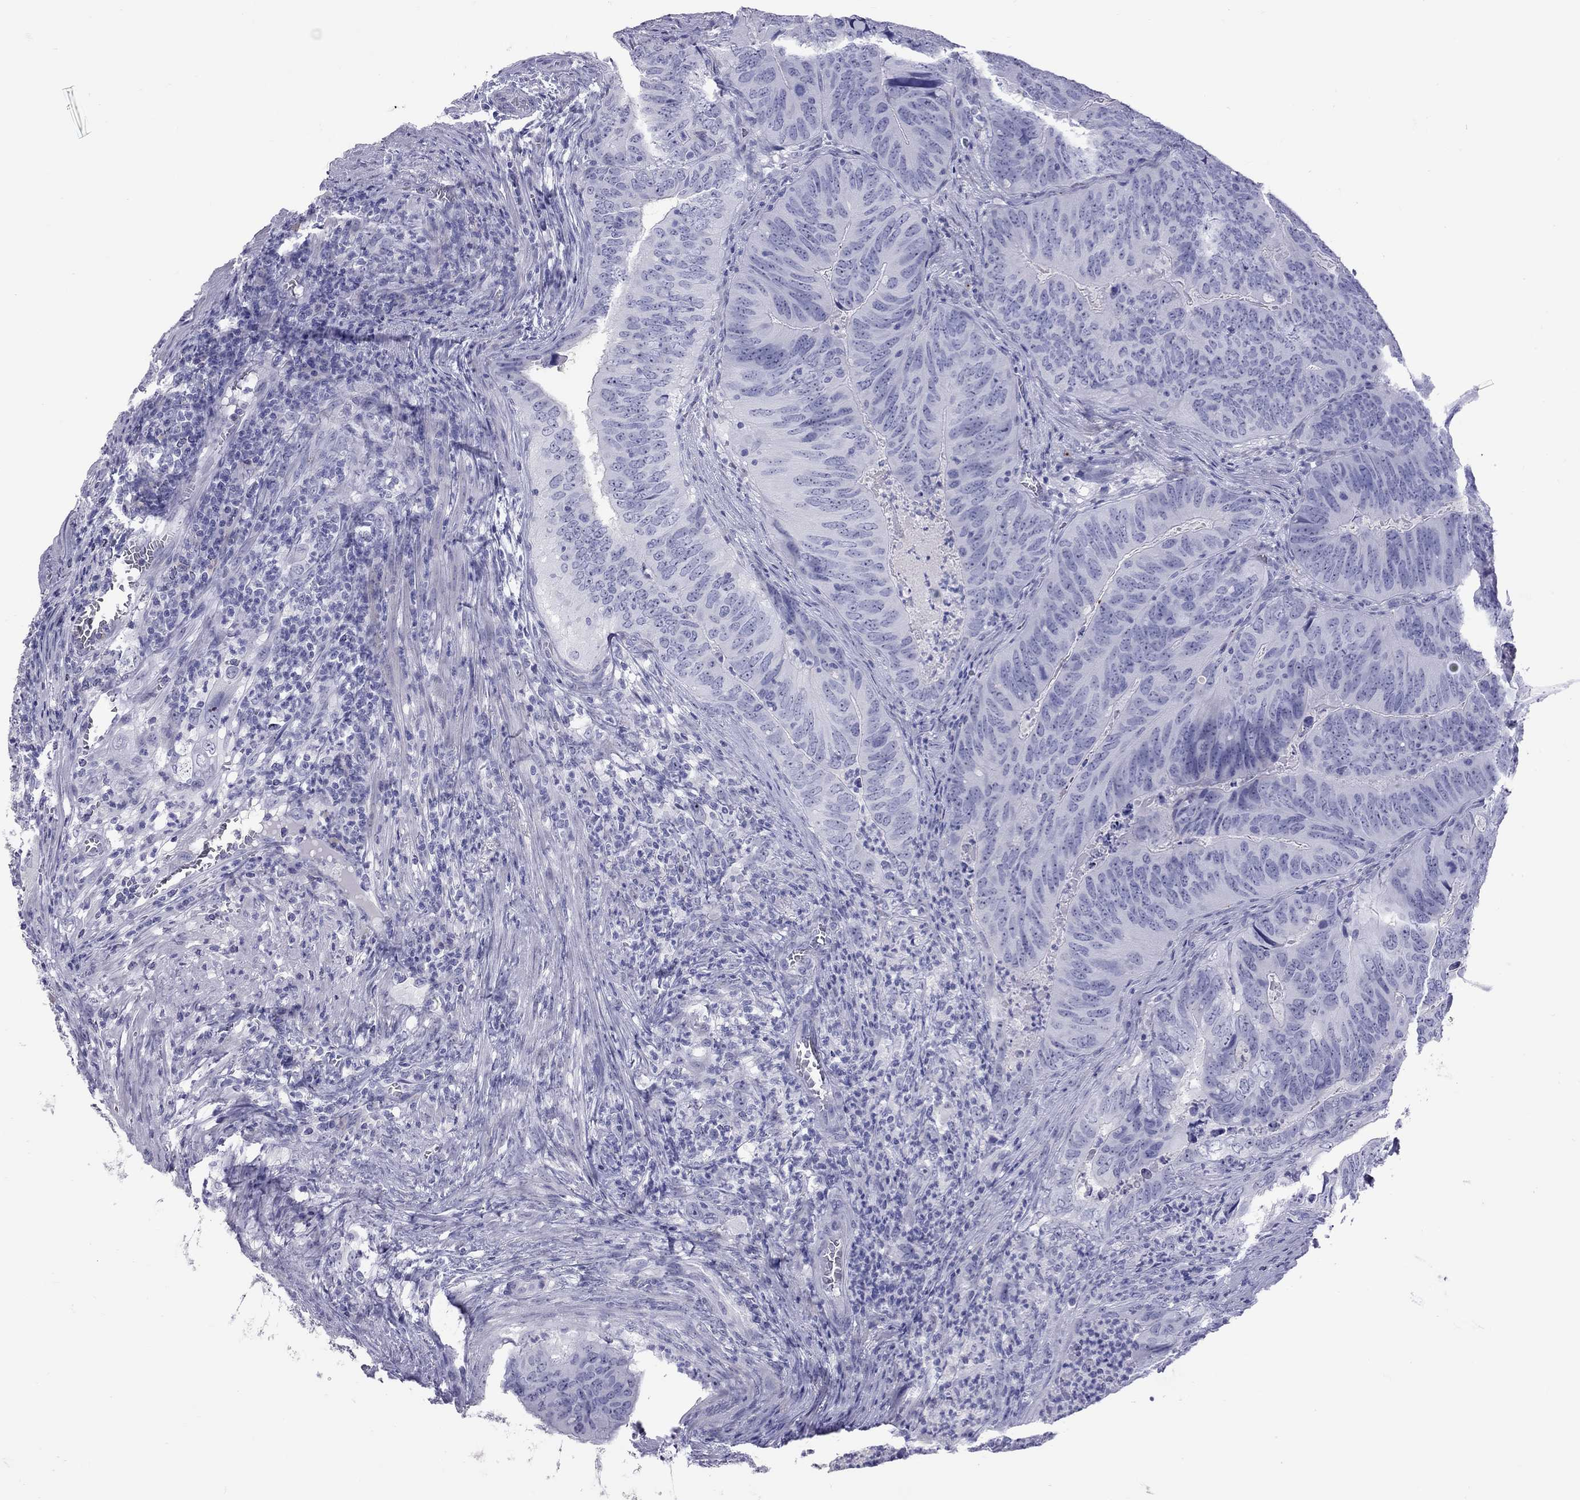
{"staining": {"intensity": "negative", "quantity": "none", "location": "none"}, "tissue": "colorectal cancer", "cell_type": "Tumor cells", "image_type": "cancer", "snomed": [{"axis": "morphology", "description": "Adenocarcinoma, NOS"}, {"axis": "topography", "description": "Colon"}], "caption": "DAB (3,3'-diaminobenzidine) immunohistochemical staining of colorectal cancer shows no significant positivity in tumor cells.", "gene": "STAG3", "patient": {"sex": "male", "age": 79}}